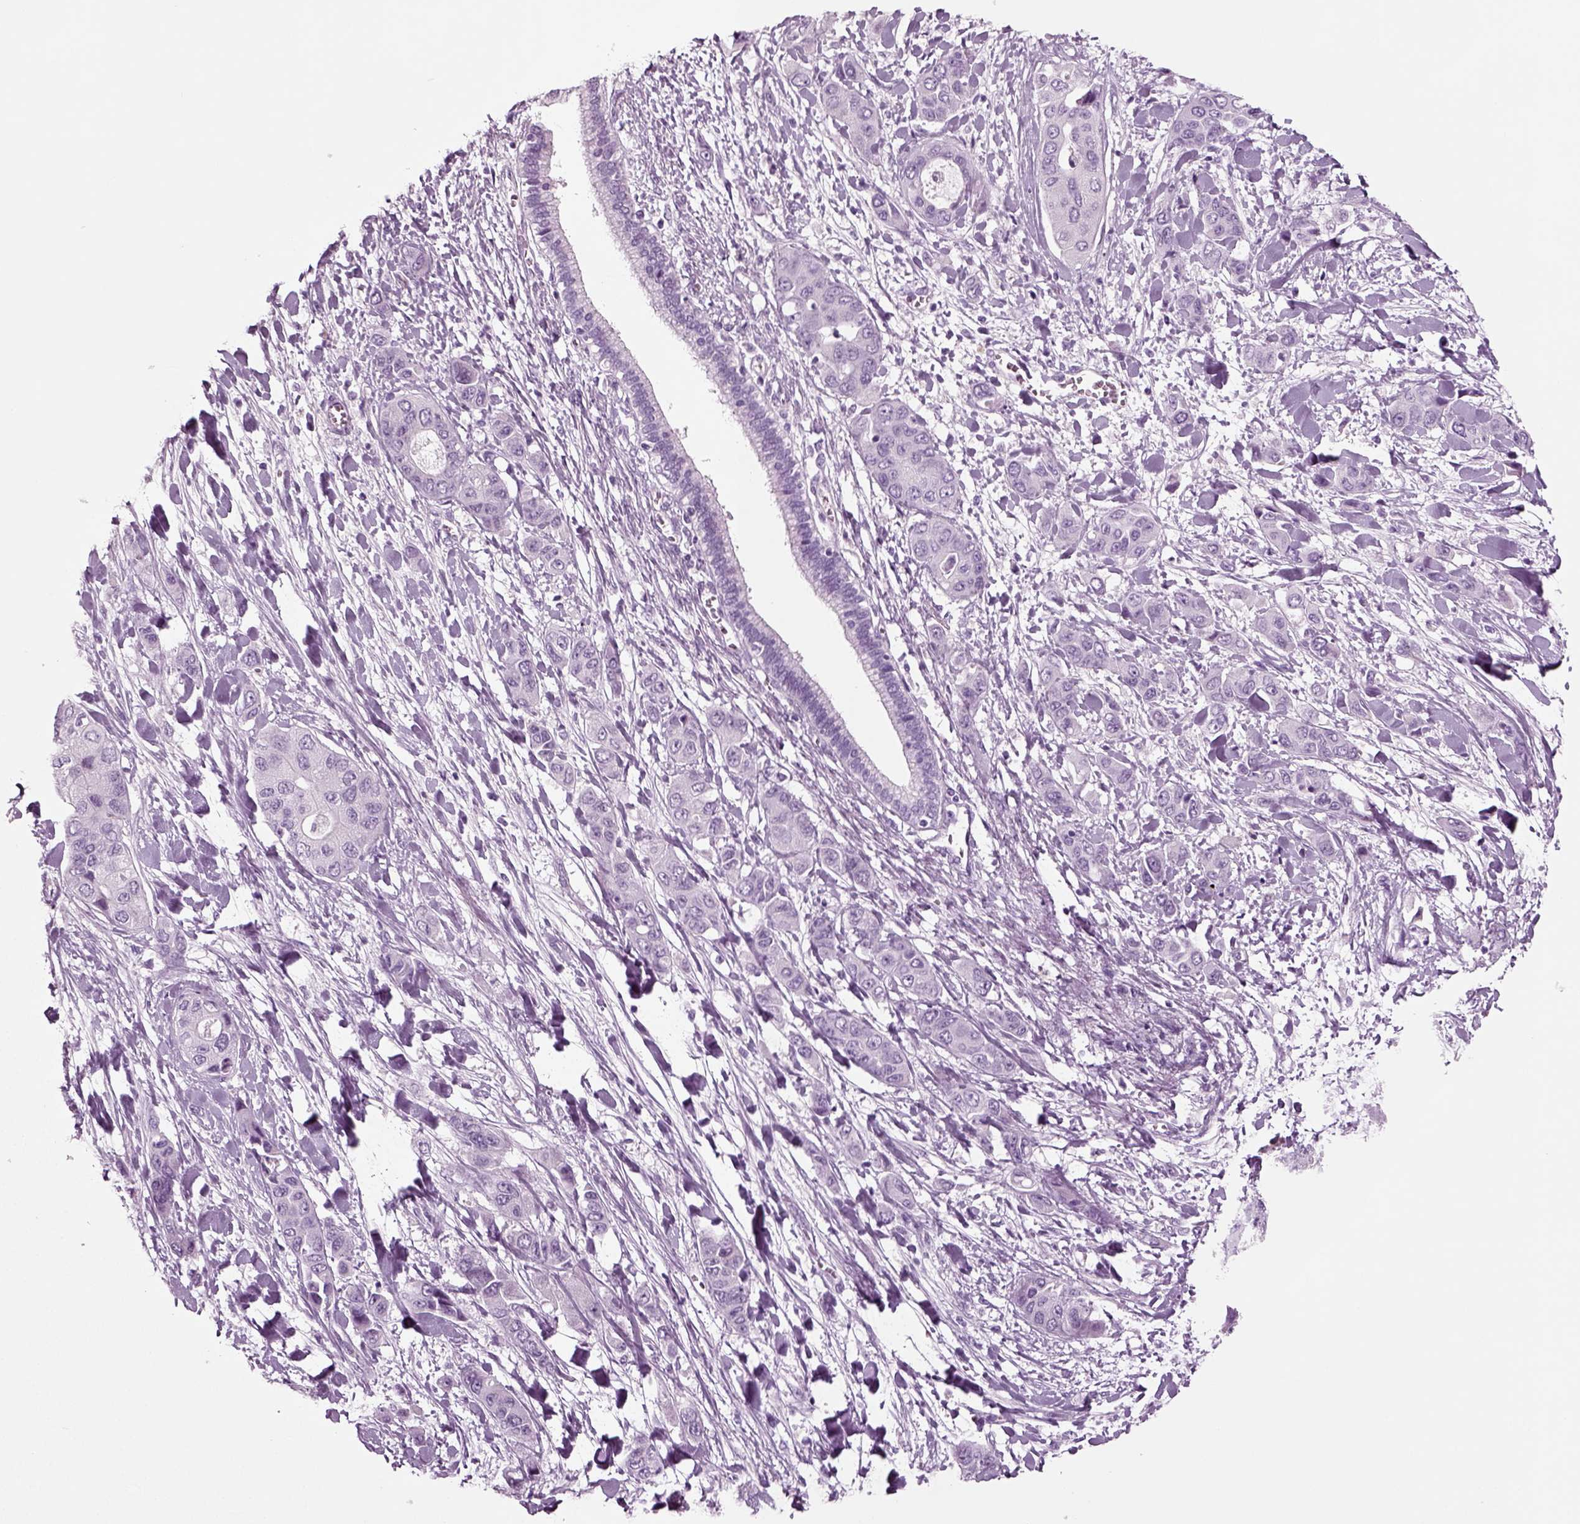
{"staining": {"intensity": "negative", "quantity": "none", "location": "none"}, "tissue": "liver cancer", "cell_type": "Tumor cells", "image_type": "cancer", "snomed": [{"axis": "morphology", "description": "Cholangiocarcinoma"}, {"axis": "topography", "description": "Liver"}], "caption": "Histopathology image shows no significant protein expression in tumor cells of cholangiocarcinoma (liver). (DAB (3,3'-diaminobenzidine) immunohistochemistry (IHC) with hematoxylin counter stain).", "gene": "CRABP1", "patient": {"sex": "female", "age": 52}}